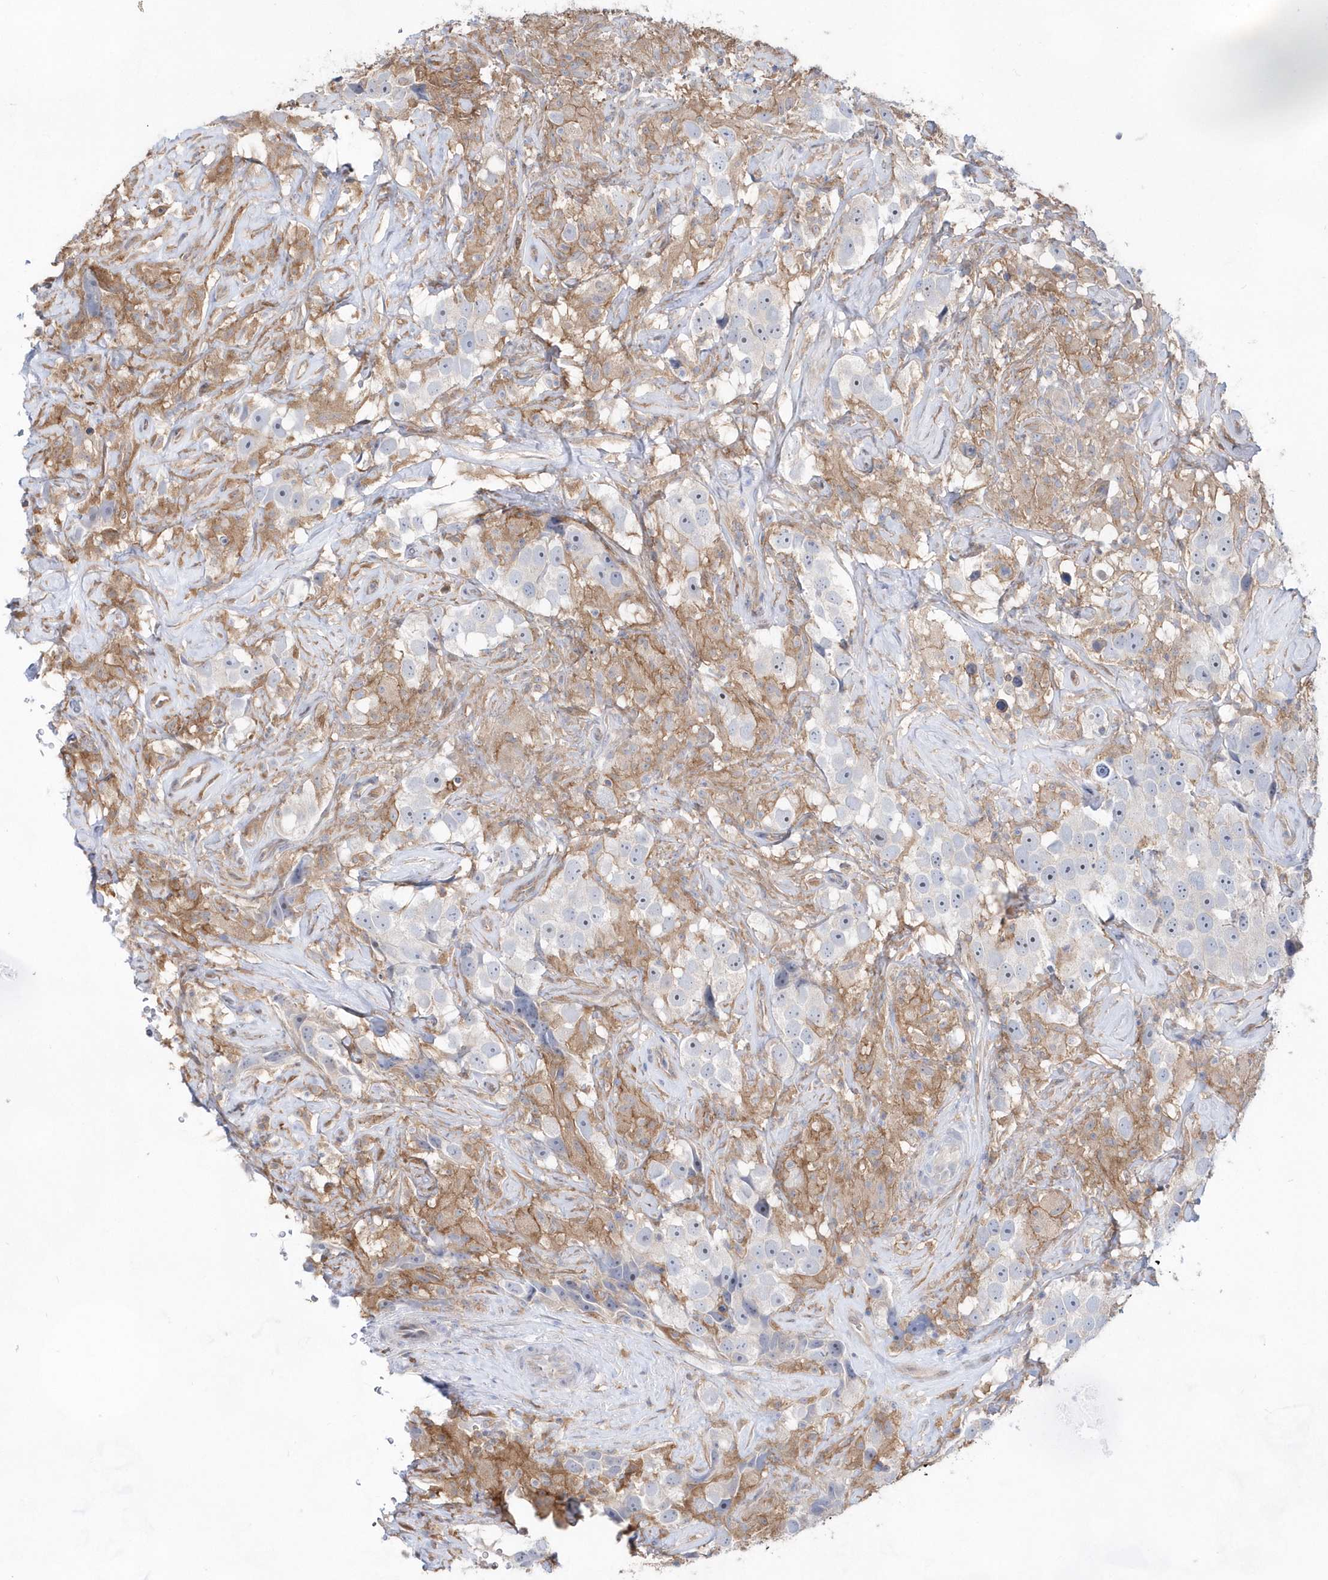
{"staining": {"intensity": "negative", "quantity": "none", "location": "none"}, "tissue": "testis cancer", "cell_type": "Tumor cells", "image_type": "cancer", "snomed": [{"axis": "morphology", "description": "Seminoma, NOS"}, {"axis": "topography", "description": "Testis"}], "caption": "DAB (3,3'-diaminobenzidine) immunohistochemical staining of human testis seminoma exhibits no significant positivity in tumor cells. (DAB (3,3'-diaminobenzidine) immunohistochemistry visualized using brightfield microscopy, high magnification).", "gene": "BDH2", "patient": {"sex": "male", "age": 49}}